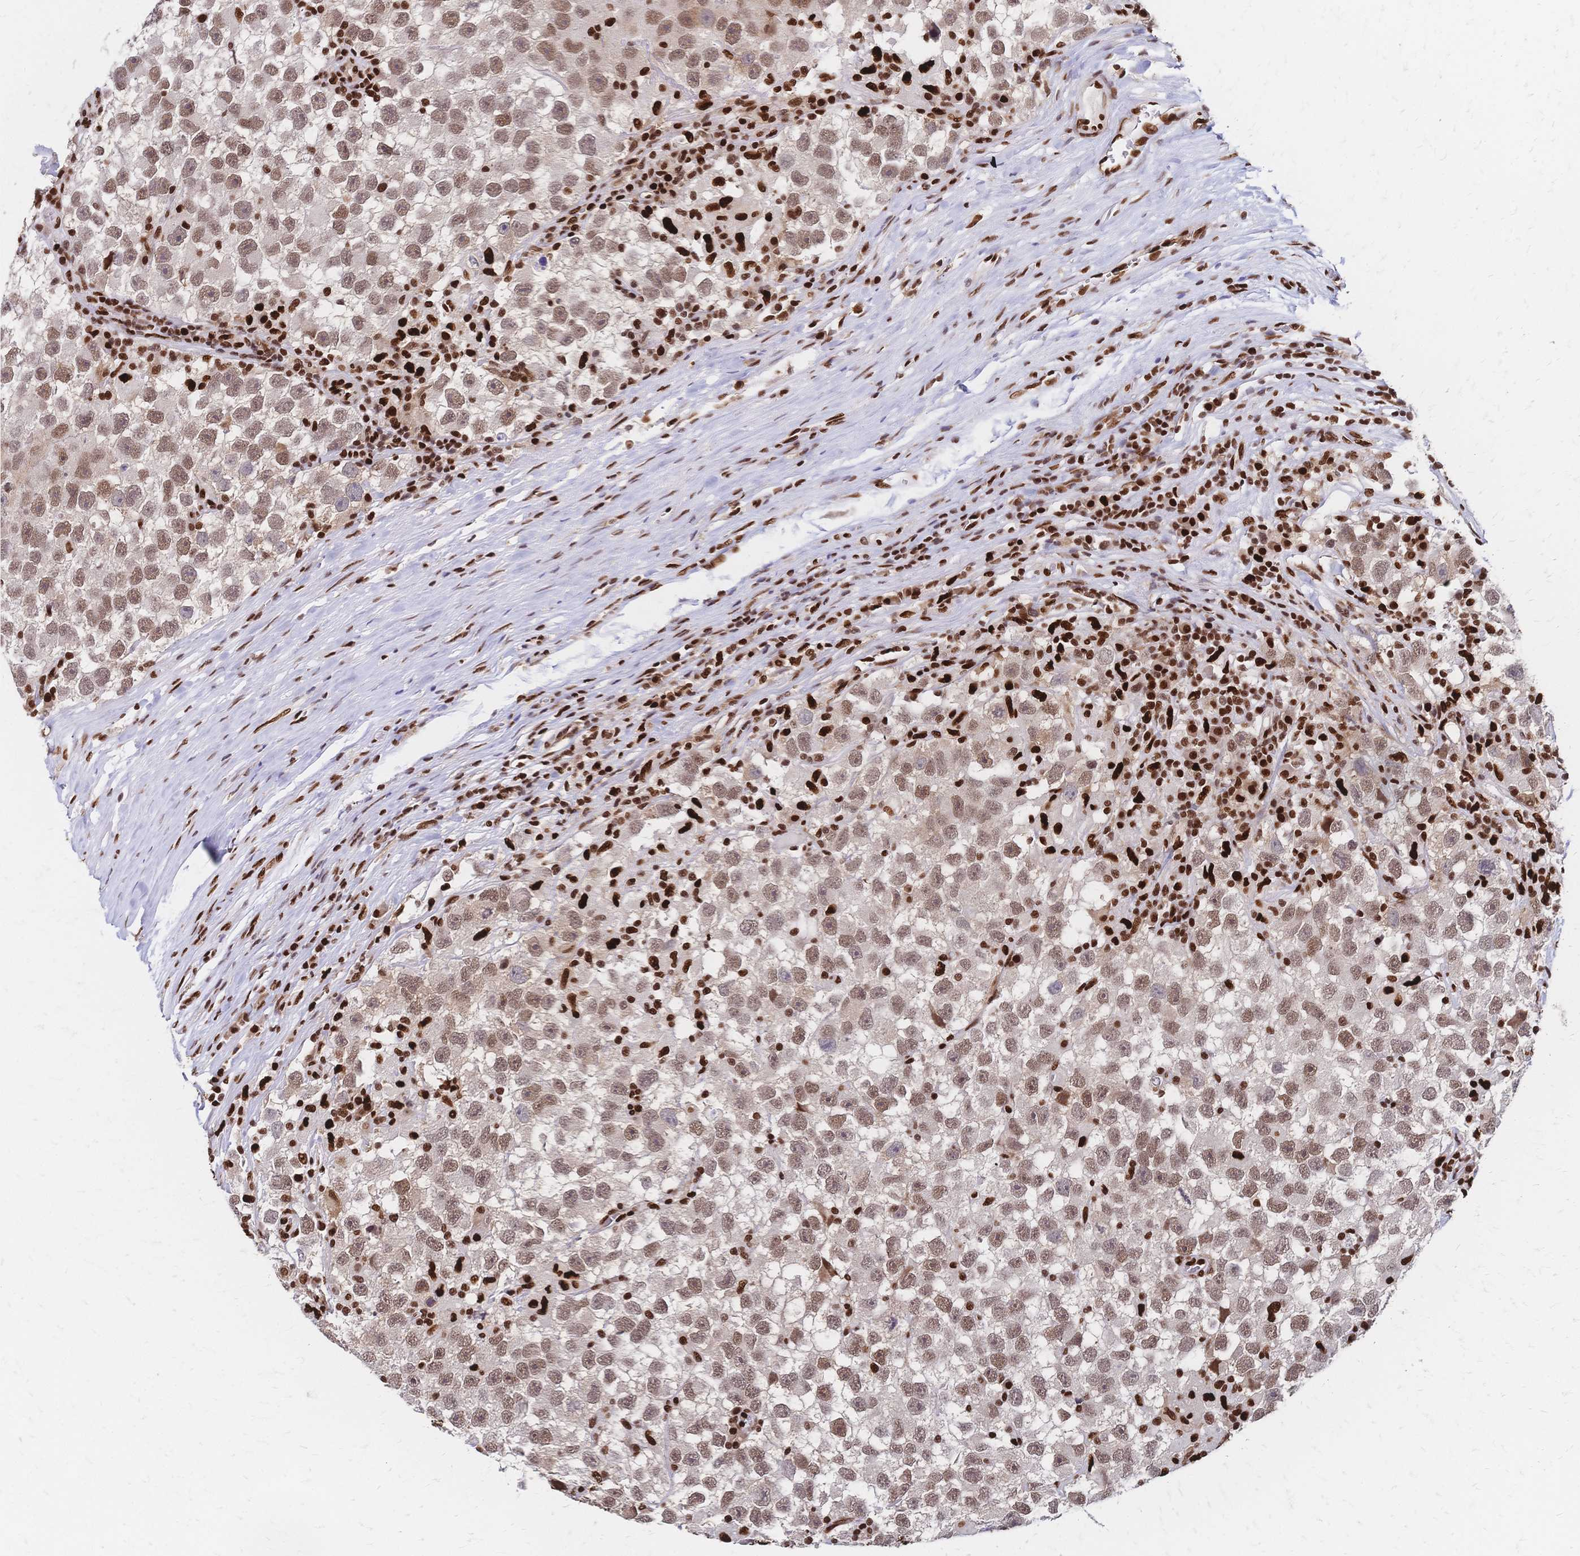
{"staining": {"intensity": "moderate", "quantity": ">75%", "location": "nuclear"}, "tissue": "testis cancer", "cell_type": "Tumor cells", "image_type": "cancer", "snomed": [{"axis": "morphology", "description": "Seminoma, NOS"}, {"axis": "topography", "description": "Testis"}], "caption": "Human testis cancer (seminoma) stained with a brown dye exhibits moderate nuclear positive staining in approximately >75% of tumor cells.", "gene": "HDGF", "patient": {"sex": "male", "age": 26}}